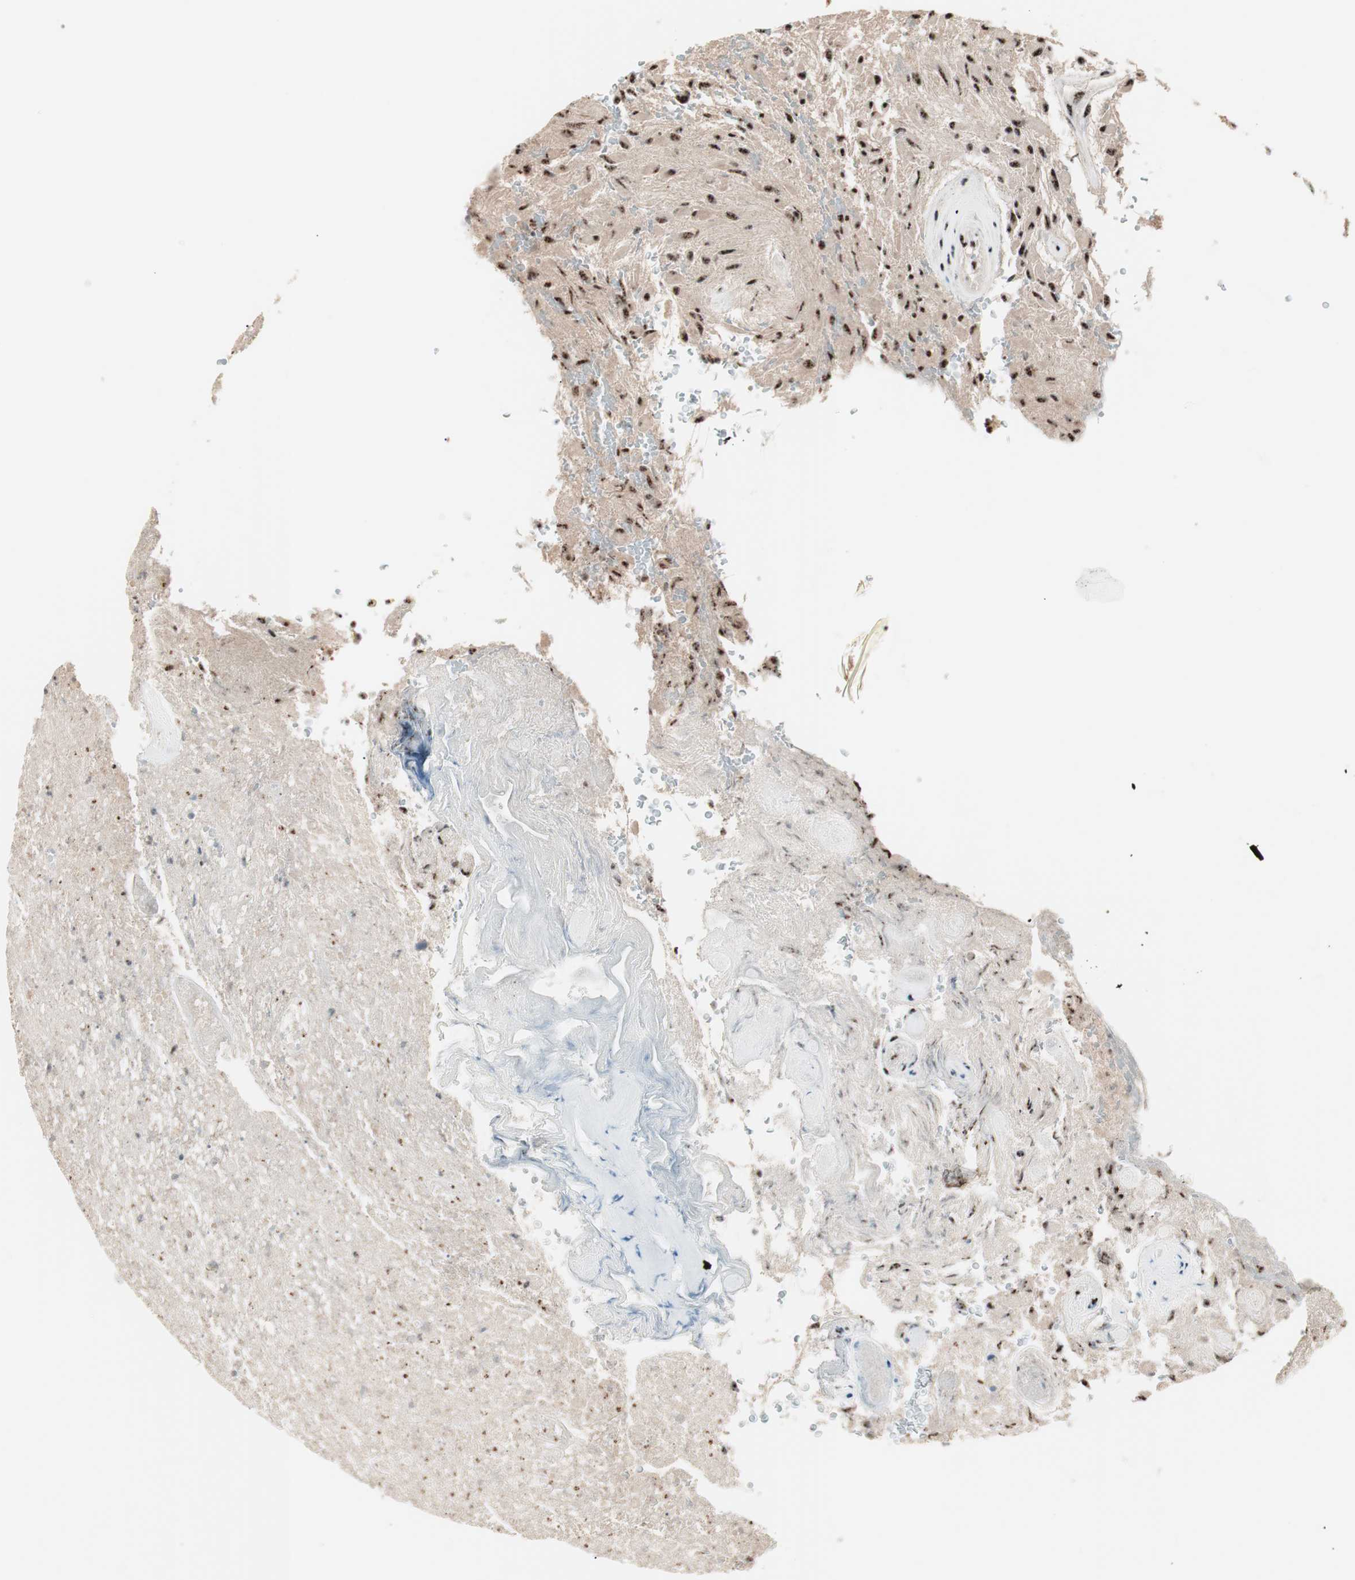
{"staining": {"intensity": "strong", "quantity": ">75%", "location": "nuclear"}, "tissue": "glioma", "cell_type": "Tumor cells", "image_type": "cancer", "snomed": [{"axis": "morphology", "description": "Glioma, malignant, High grade"}, {"axis": "topography", "description": "Brain"}], "caption": "A high-resolution image shows immunohistochemistry staining of glioma, which shows strong nuclear positivity in approximately >75% of tumor cells.", "gene": "NR5A2", "patient": {"sex": "male", "age": 71}}